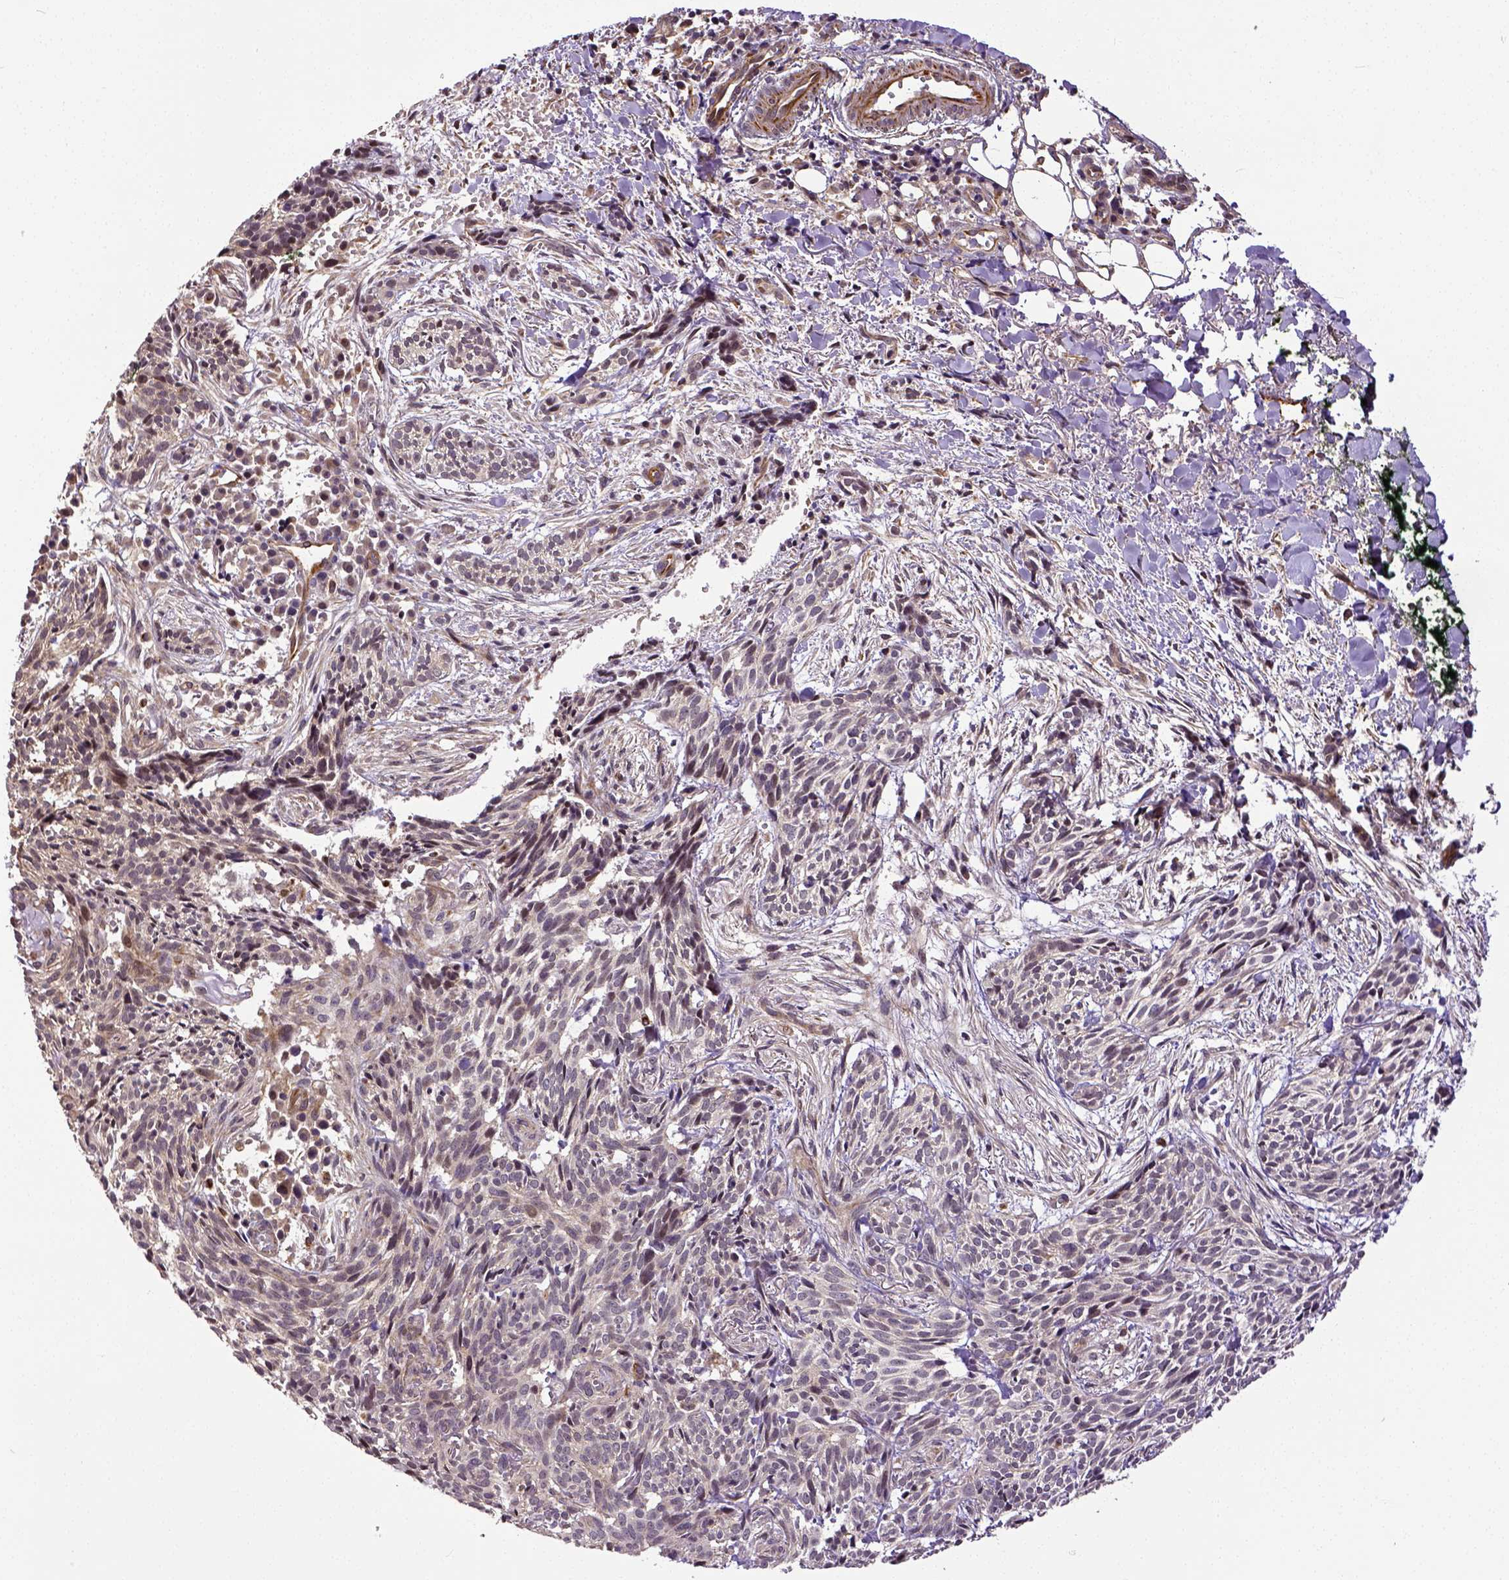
{"staining": {"intensity": "negative", "quantity": "none", "location": "none"}, "tissue": "skin cancer", "cell_type": "Tumor cells", "image_type": "cancer", "snomed": [{"axis": "morphology", "description": "Basal cell carcinoma"}, {"axis": "topography", "description": "Skin"}], "caption": "DAB (3,3'-diaminobenzidine) immunohistochemical staining of skin basal cell carcinoma displays no significant positivity in tumor cells.", "gene": "DICER1", "patient": {"sex": "male", "age": 71}}